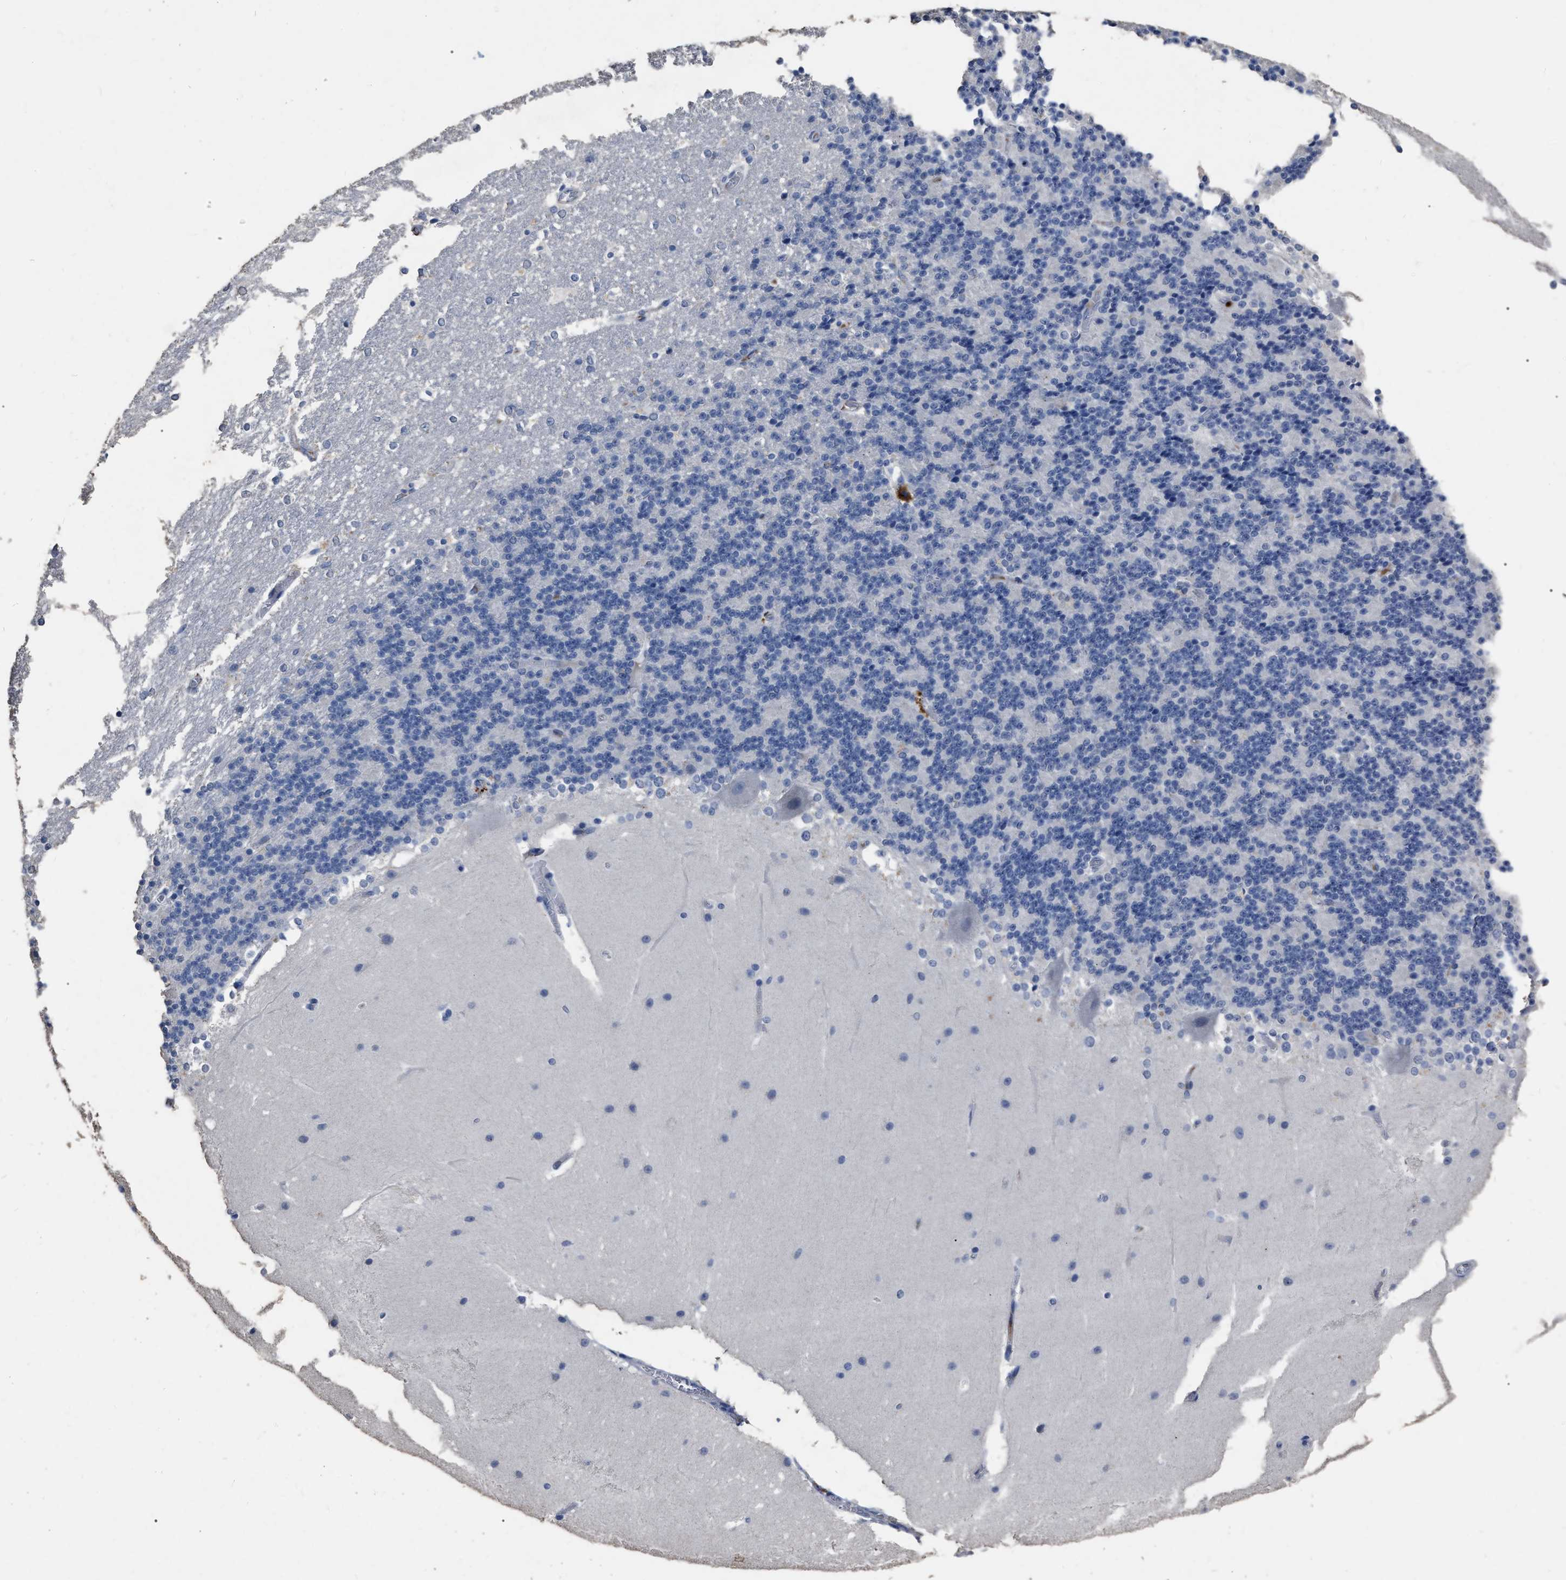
{"staining": {"intensity": "negative", "quantity": "none", "location": "none"}, "tissue": "cerebellum", "cell_type": "Cells in granular layer", "image_type": "normal", "snomed": [{"axis": "morphology", "description": "Normal tissue, NOS"}, {"axis": "topography", "description": "Cerebellum"}], "caption": "The photomicrograph demonstrates no staining of cells in granular layer in normal cerebellum.", "gene": "HABP2", "patient": {"sex": "female", "age": 19}}